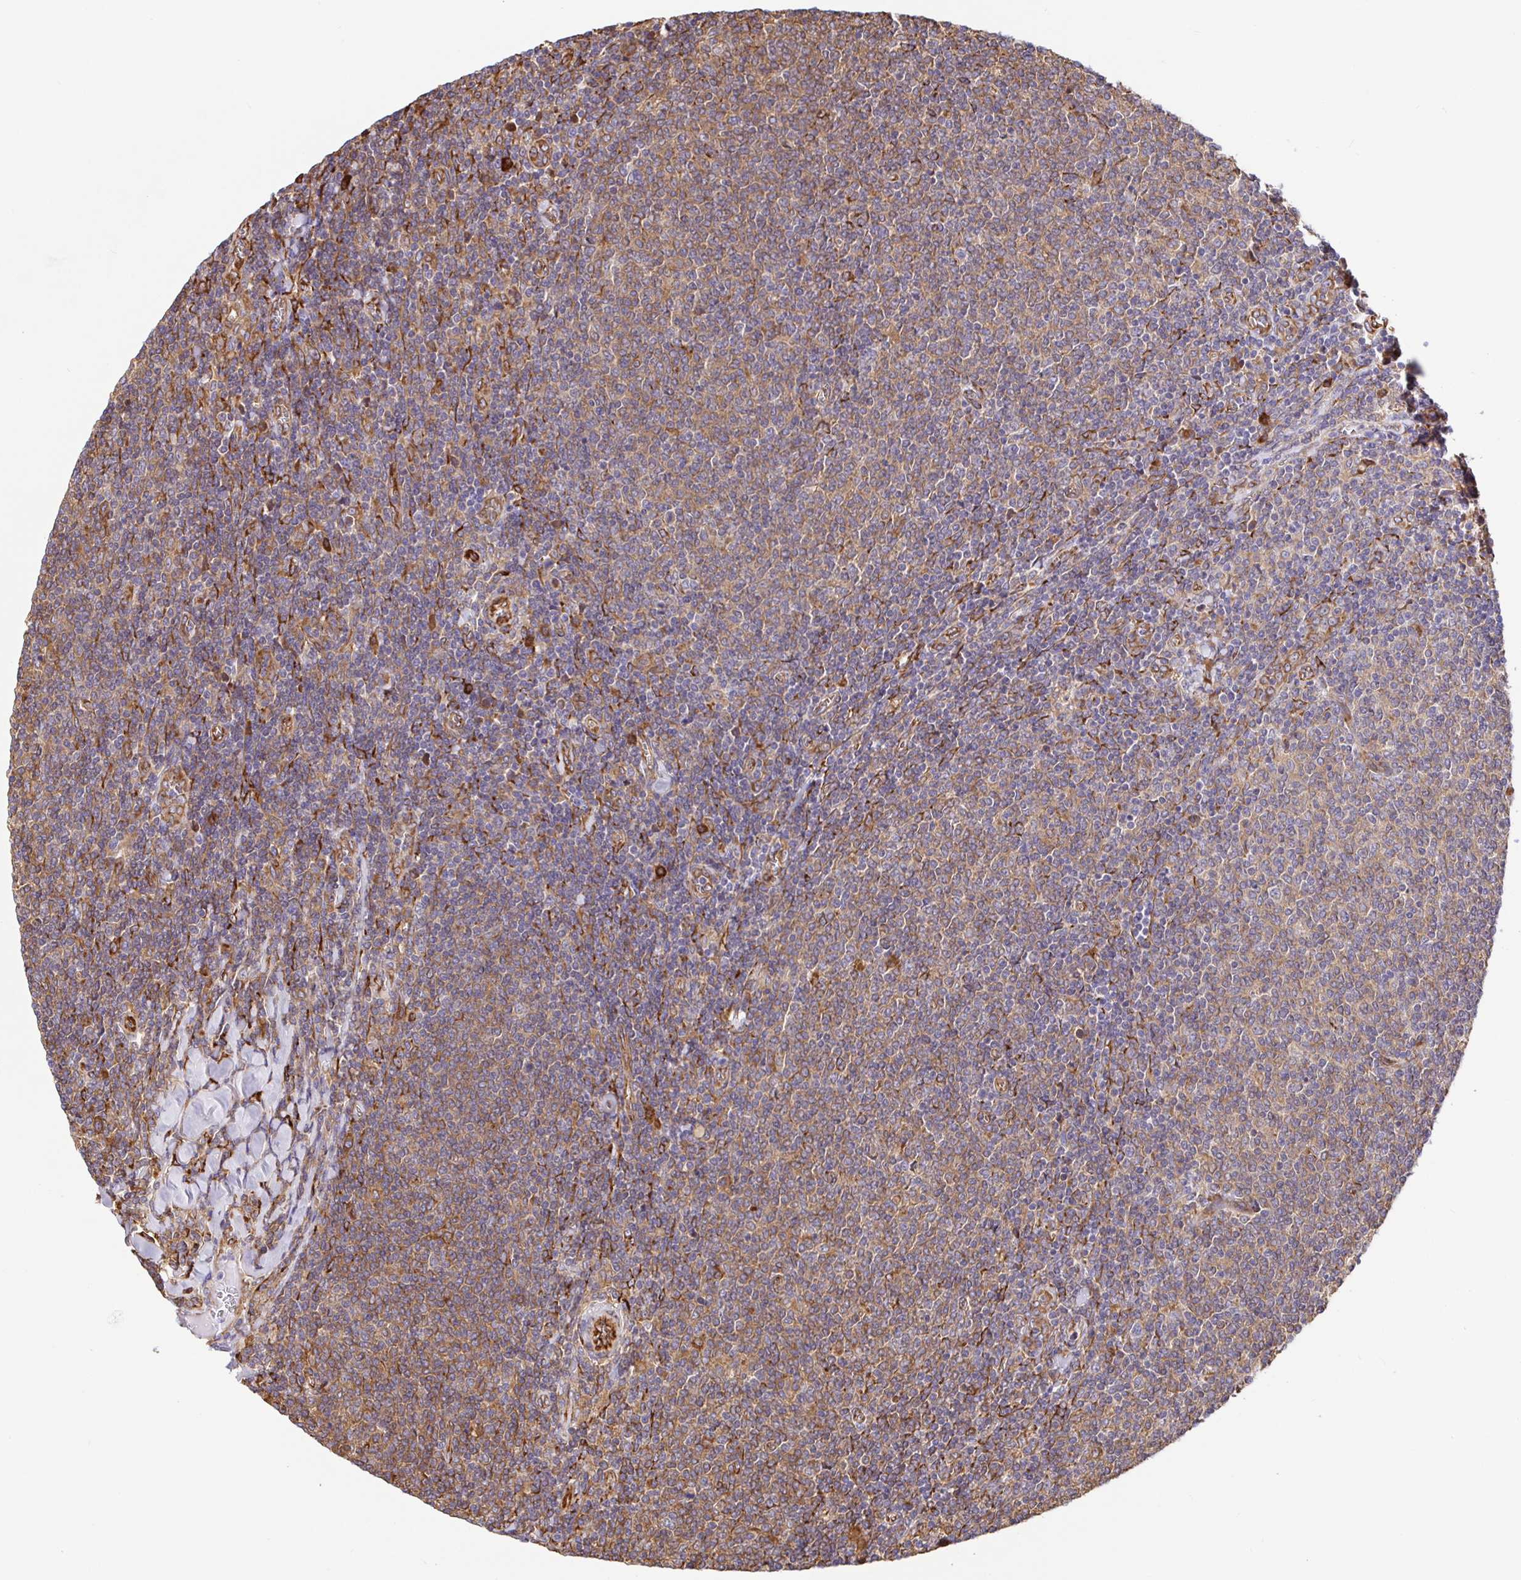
{"staining": {"intensity": "moderate", "quantity": "25%-75%", "location": "cytoplasmic/membranous"}, "tissue": "lymphoma", "cell_type": "Tumor cells", "image_type": "cancer", "snomed": [{"axis": "morphology", "description": "Malignant lymphoma, non-Hodgkin's type, Low grade"}, {"axis": "topography", "description": "Lymph node"}], "caption": "Moderate cytoplasmic/membranous expression for a protein is present in about 25%-75% of tumor cells of lymphoma using IHC.", "gene": "MAOA", "patient": {"sex": "male", "age": 52}}